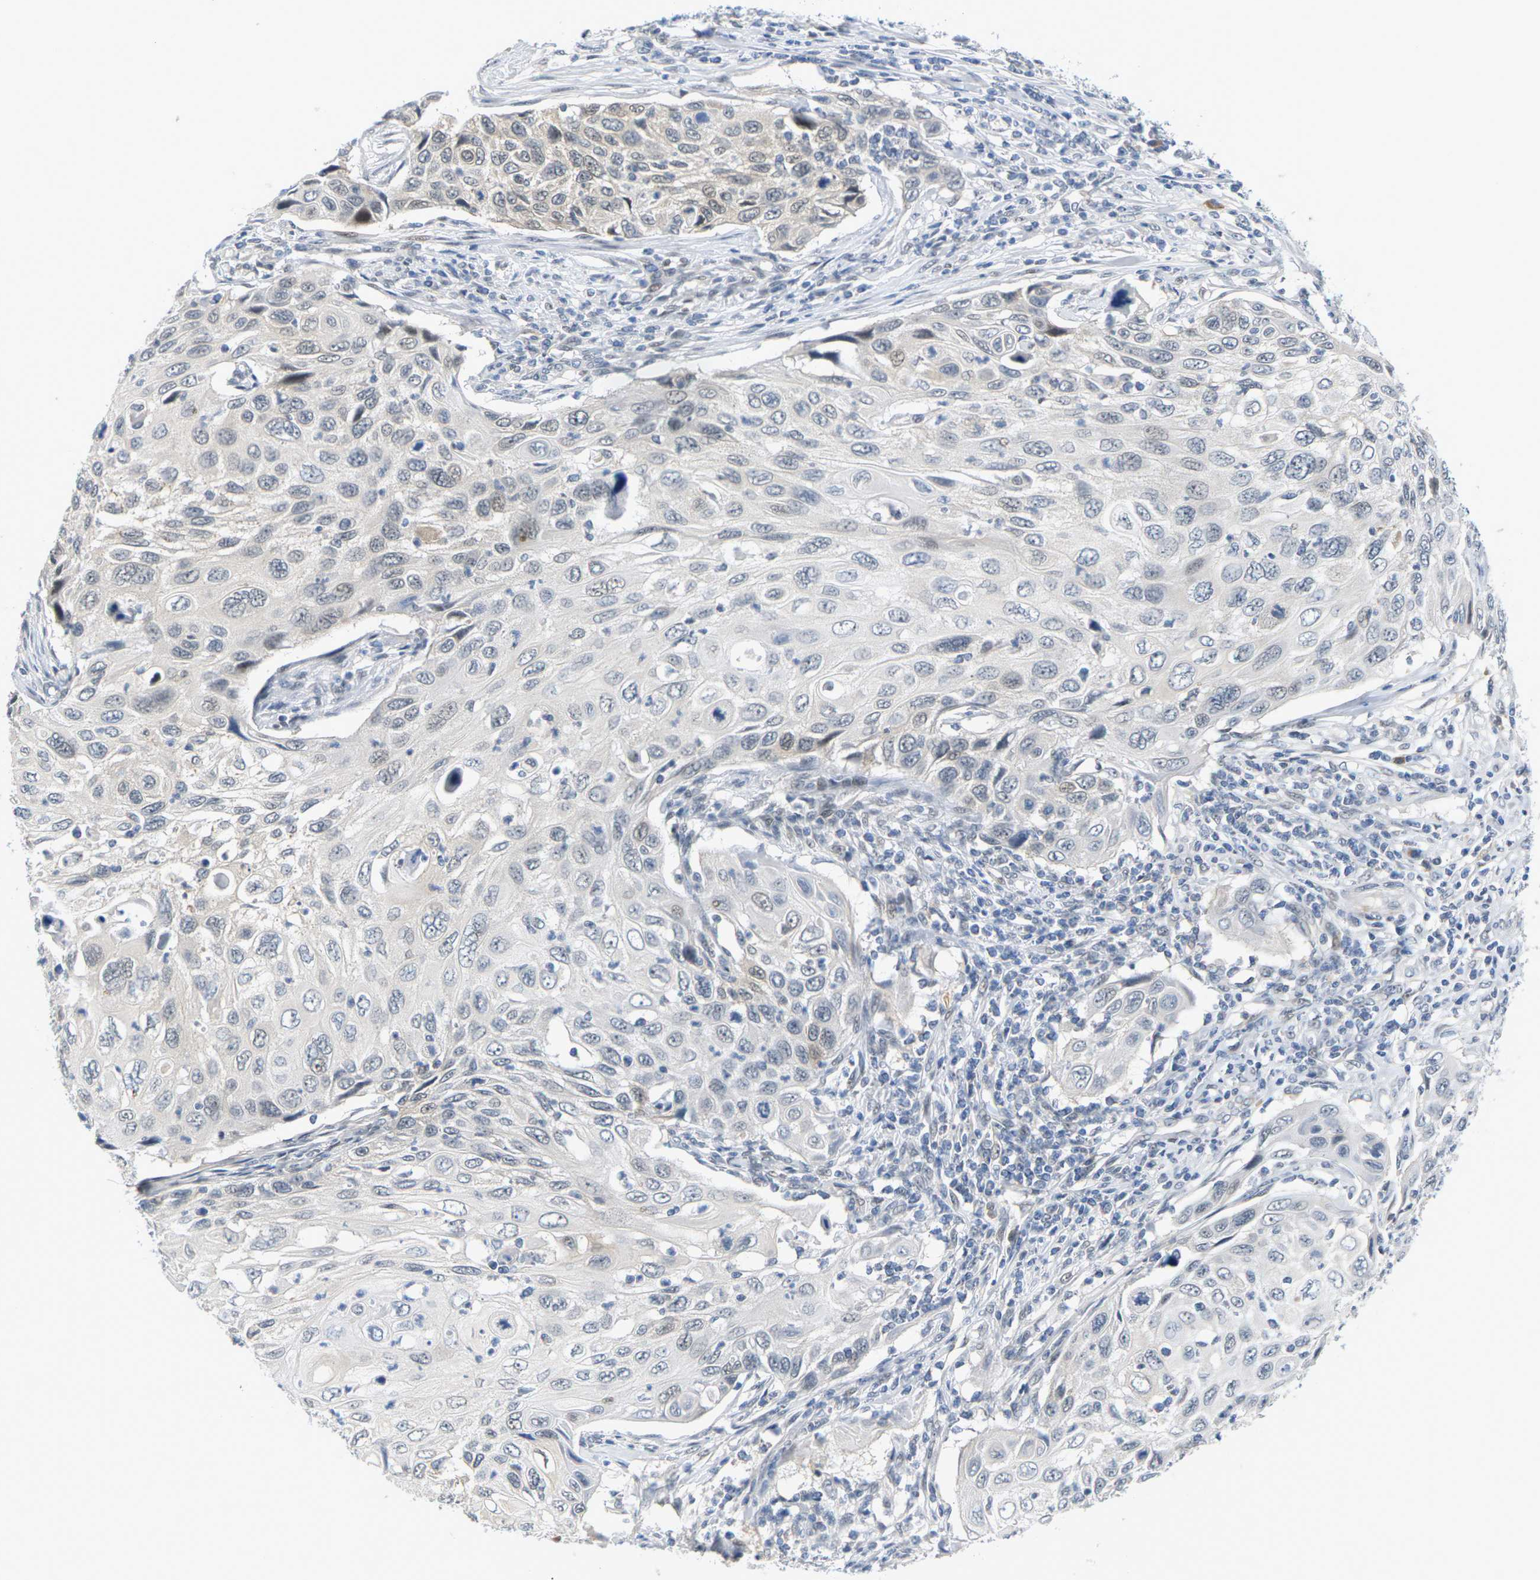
{"staining": {"intensity": "weak", "quantity": "<25%", "location": "nuclear"}, "tissue": "cervical cancer", "cell_type": "Tumor cells", "image_type": "cancer", "snomed": [{"axis": "morphology", "description": "Squamous cell carcinoma, NOS"}, {"axis": "topography", "description": "Cervix"}], "caption": "Immunohistochemical staining of squamous cell carcinoma (cervical) reveals no significant staining in tumor cells.", "gene": "PKP2", "patient": {"sex": "female", "age": 70}}